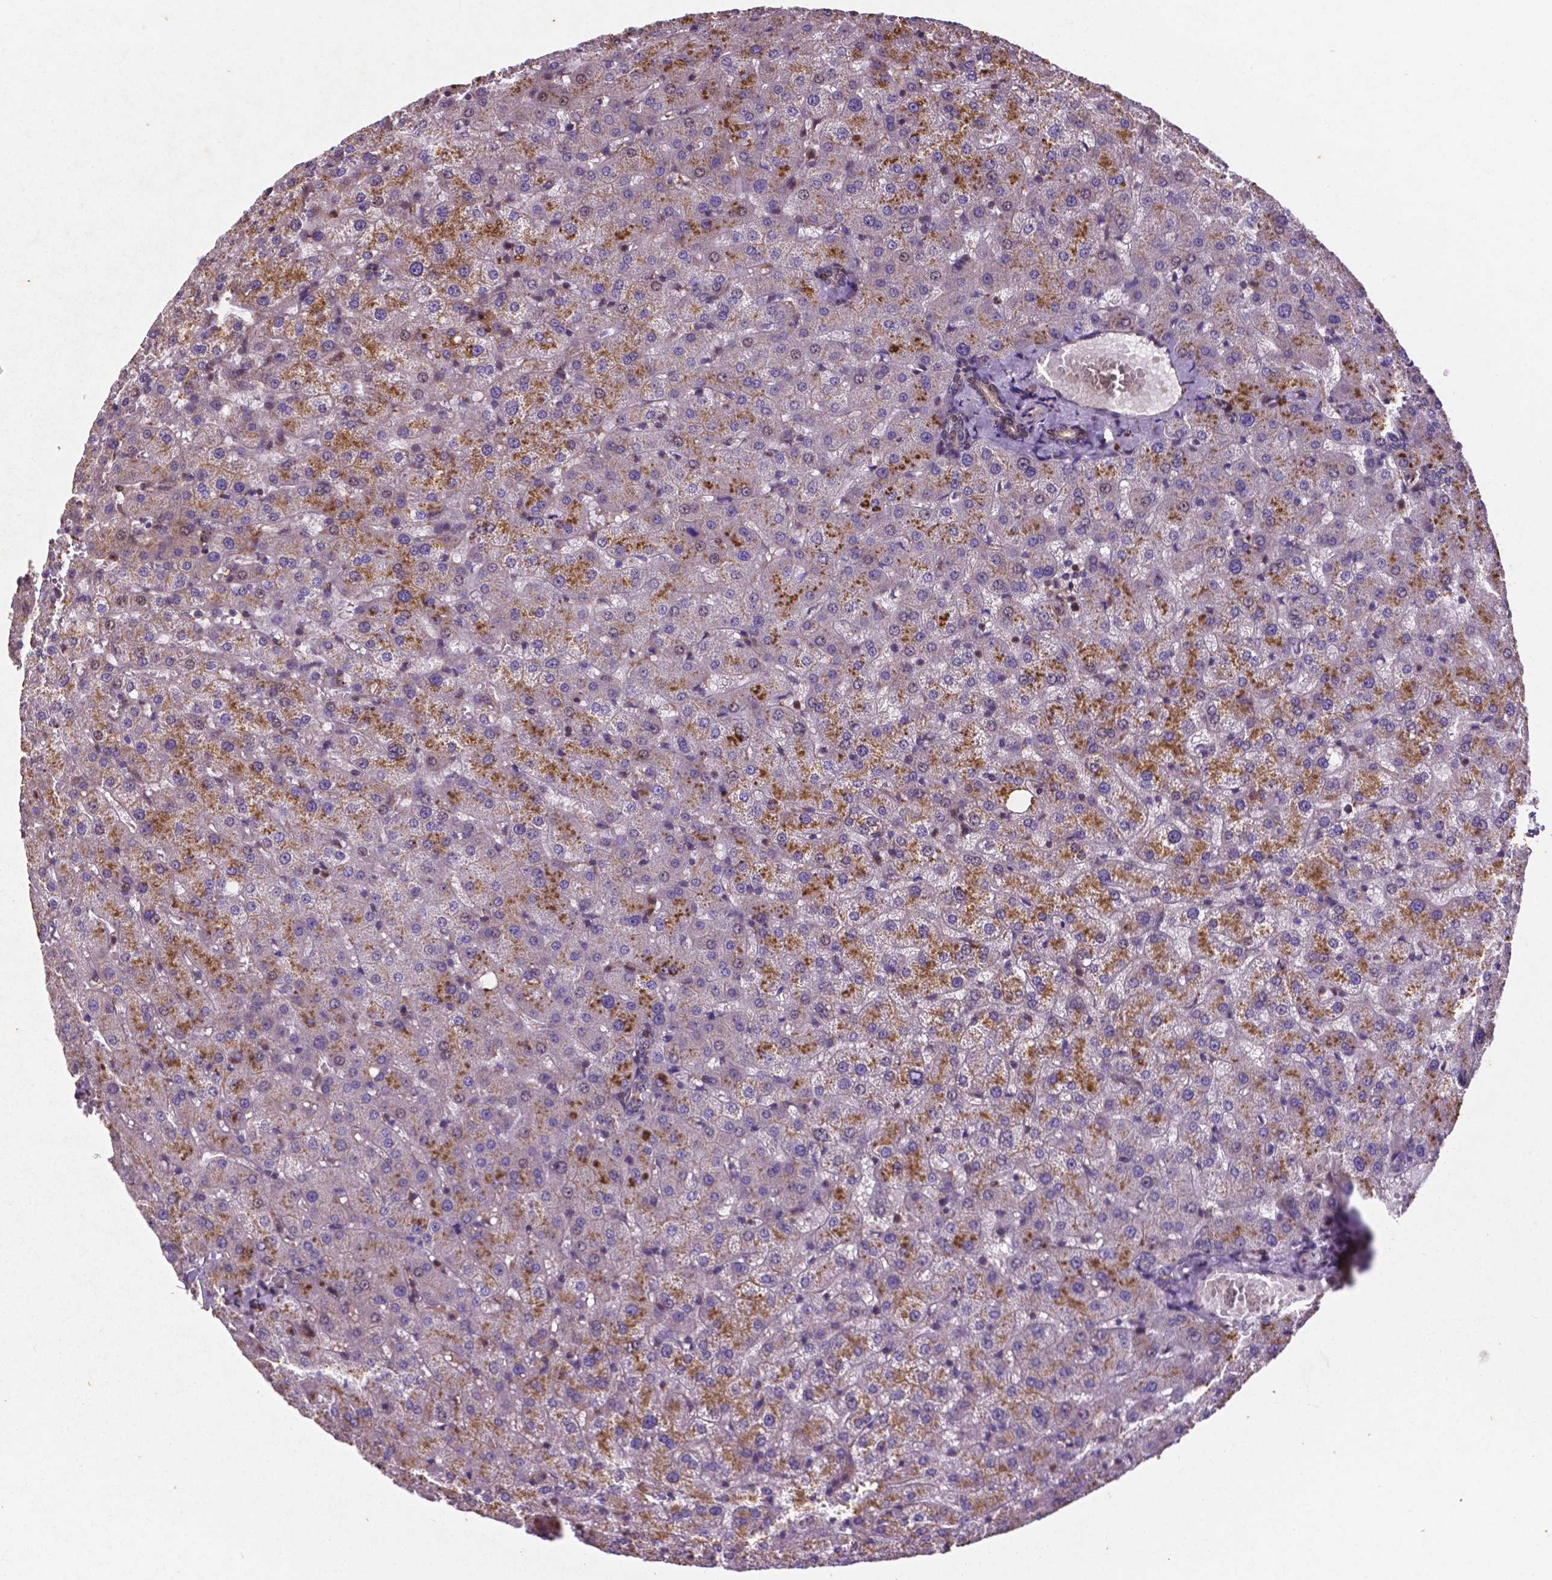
{"staining": {"intensity": "weak", "quantity": "<25%", "location": "cytoplasmic/membranous,nuclear"}, "tissue": "liver", "cell_type": "Cholangiocytes", "image_type": "normal", "snomed": [{"axis": "morphology", "description": "Normal tissue, NOS"}, {"axis": "topography", "description": "Liver"}], "caption": "Immunohistochemistry (IHC) of unremarkable liver demonstrates no positivity in cholangiocytes.", "gene": "TM4SF20", "patient": {"sex": "female", "age": 50}}